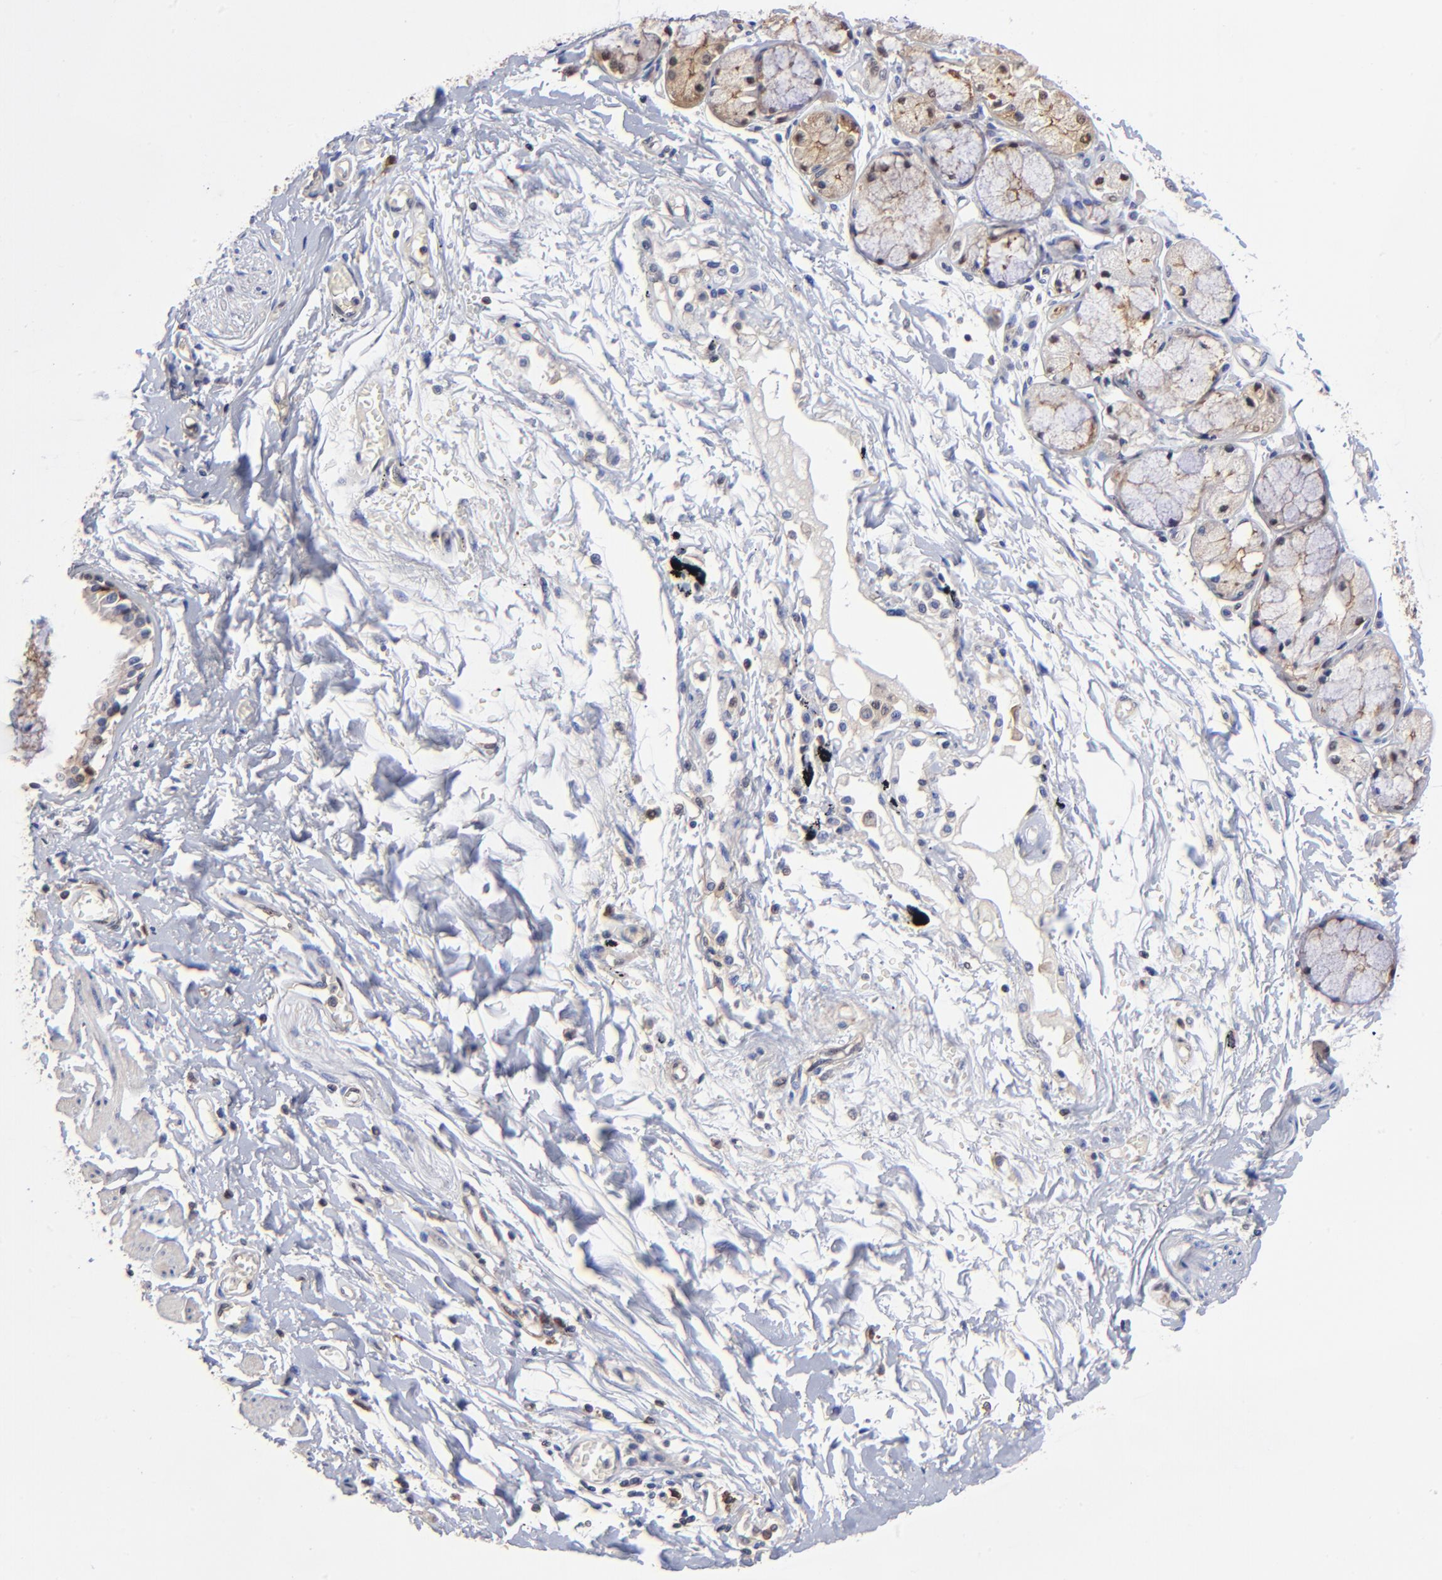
{"staining": {"intensity": "moderate", "quantity": "<25%", "location": "cytoplasmic/membranous,nuclear"}, "tissue": "bronchus", "cell_type": "Respiratory epithelial cells", "image_type": "normal", "snomed": [{"axis": "morphology", "description": "Normal tissue, NOS"}, {"axis": "topography", "description": "Bronchus"}, {"axis": "topography", "description": "Lung"}], "caption": "DAB (3,3'-diaminobenzidine) immunohistochemical staining of benign bronchus shows moderate cytoplasmic/membranous,nuclear protein positivity in about <25% of respiratory epithelial cells.", "gene": "DCTPP1", "patient": {"sex": "female", "age": 56}}